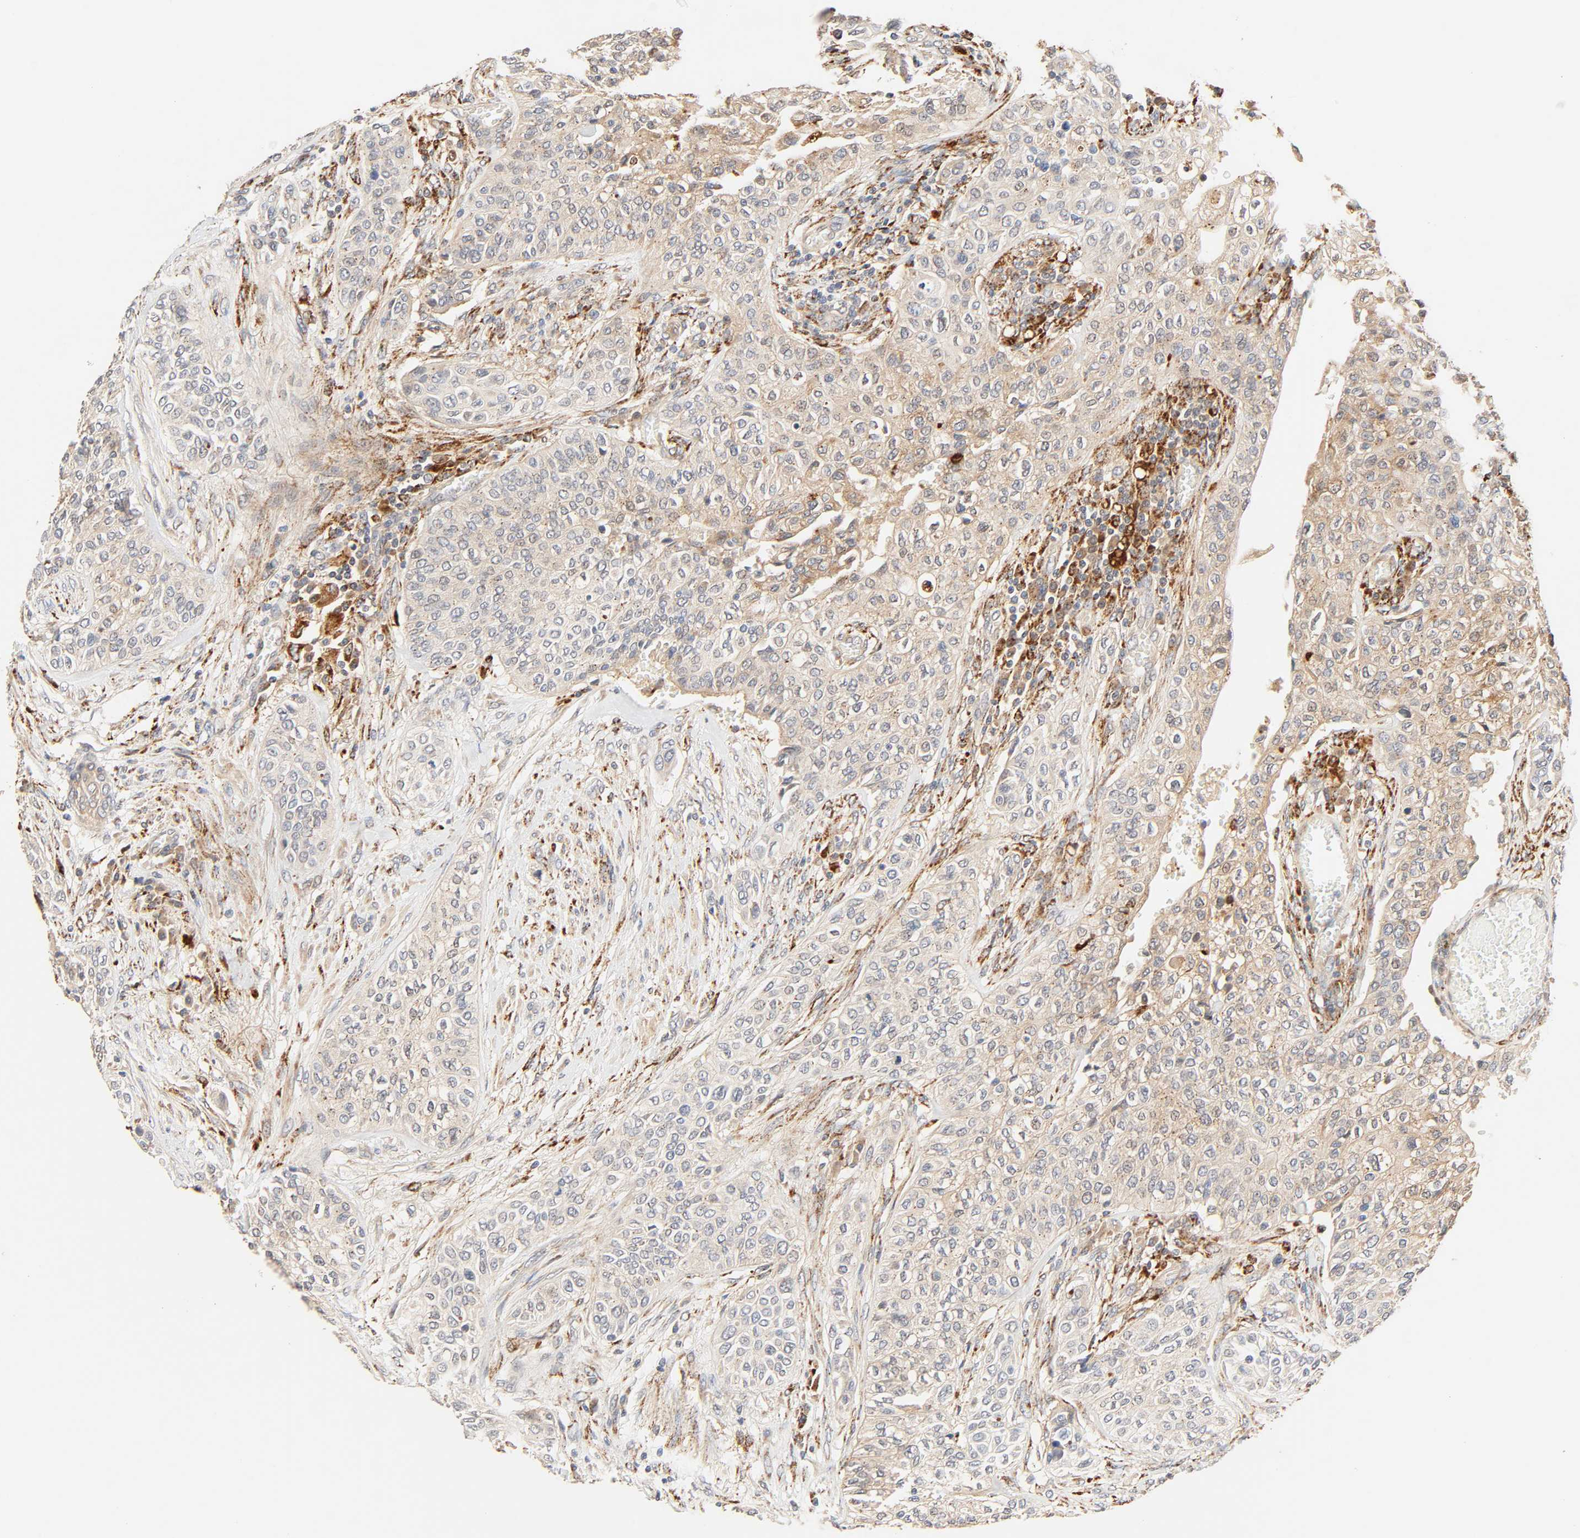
{"staining": {"intensity": "weak", "quantity": ">75%", "location": "cytoplasmic/membranous"}, "tissue": "urothelial cancer", "cell_type": "Tumor cells", "image_type": "cancer", "snomed": [{"axis": "morphology", "description": "Urothelial carcinoma, High grade"}, {"axis": "topography", "description": "Urinary bladder"}], "caption": "Immunohistochemical staining of urothelial carcinoma (high-grade) shows weak cytoplasmic/membranous protein expression in about >75% of tumor cells. The staining is performed using DAB brown chromogen to label protein expression. The nuclei are counter-stained blue using hematoxylin.", "gene": "MAPK6", "patient": {"sex": "male", "age": 74}}